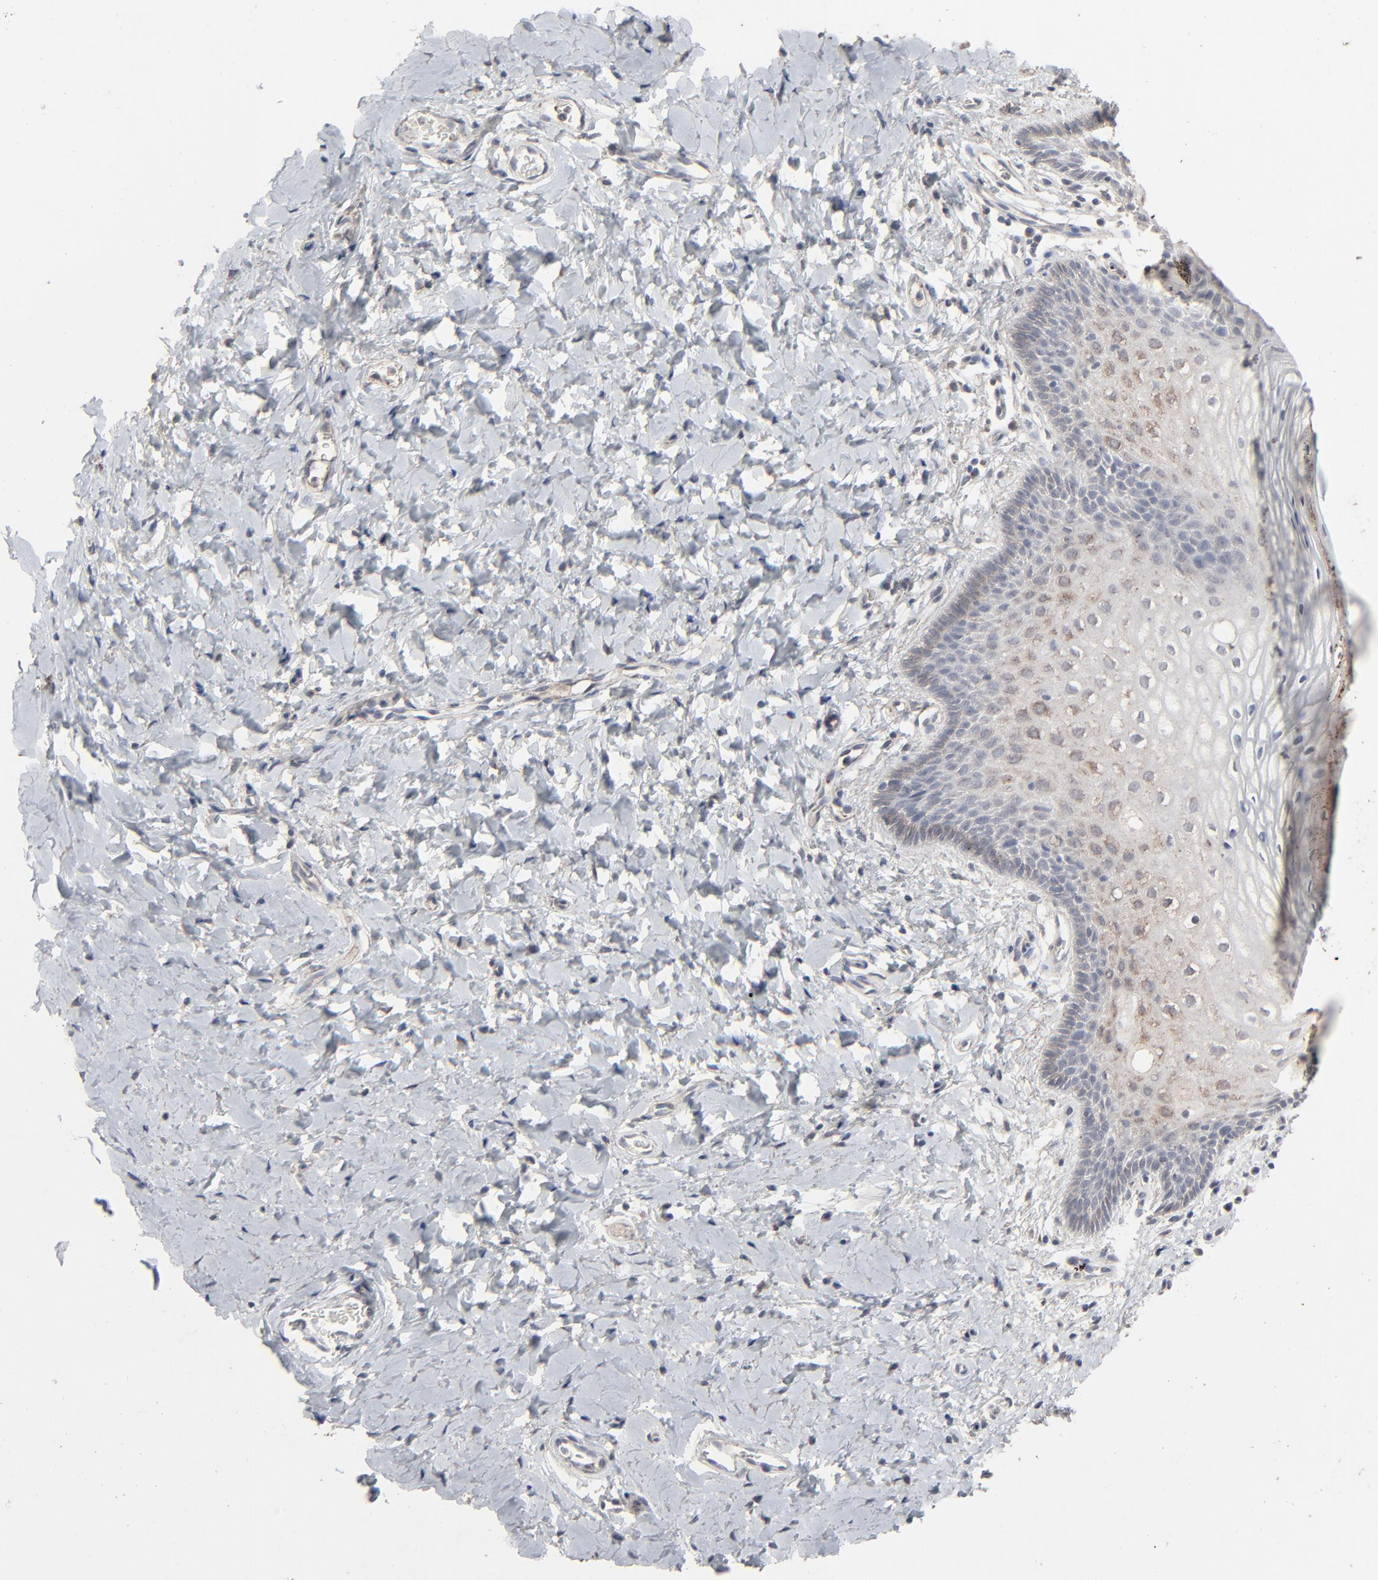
{"staining": {"intensity": "moderate", "quantity": "25%-75%", "location": "cytoplasmic/membranous"}, "tissue": "vagina", "cell_type": "Squamous epithelial cells", "image_type": "normal", "snomed": [{"axis": "morphology", "description": "Normal tissue, NOS"}, {"axis": "topography", "description": "Vagina"}], "caption": "This is a photomicrograph of immunohistochemistry (IHC) staining of benign vagina, which shows moderate staining in the cytoplasmic/membranous of squamous epithelial cells.", "gene": "JAM3", "patient": {"sex": "female", "age": 55}}